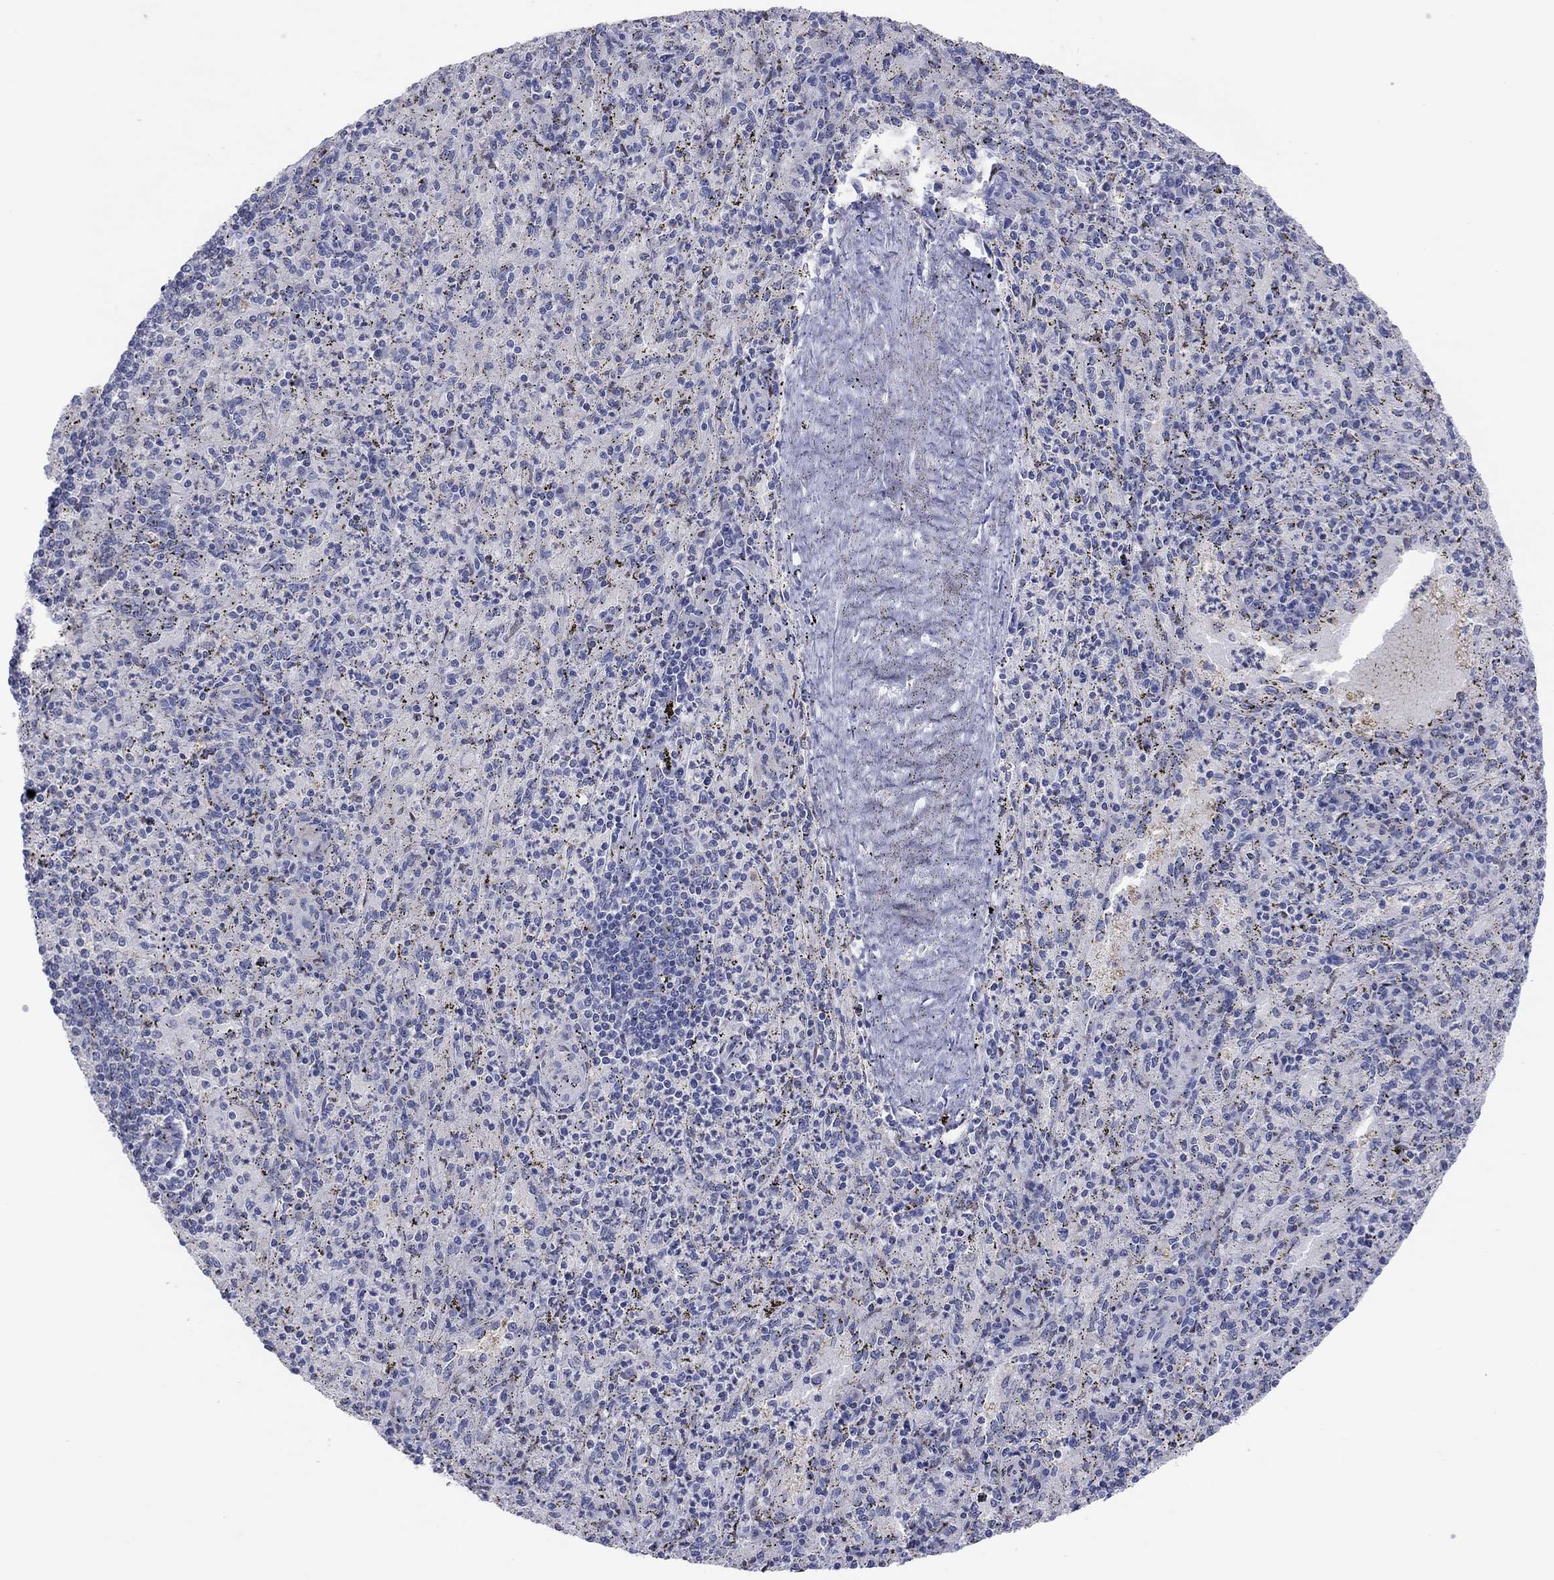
{"staining": {"intensity": "negative", "quantity": "none", "location": "none"}, "tissue": "spleen", "cell_type": "Cells in red pulp", "image_type": "normal", "snomed": [{"axis": "morphology", "description": "Normal tissue, NOS"}, {"axis": "topography", "description": "Spleen"}], "caption": "Immunohistochemical staining of normal spleen displays no significant expression in cells in red pulp.", "gene": "CPNE6", "patient": {"sex": "male", "age": 60}}